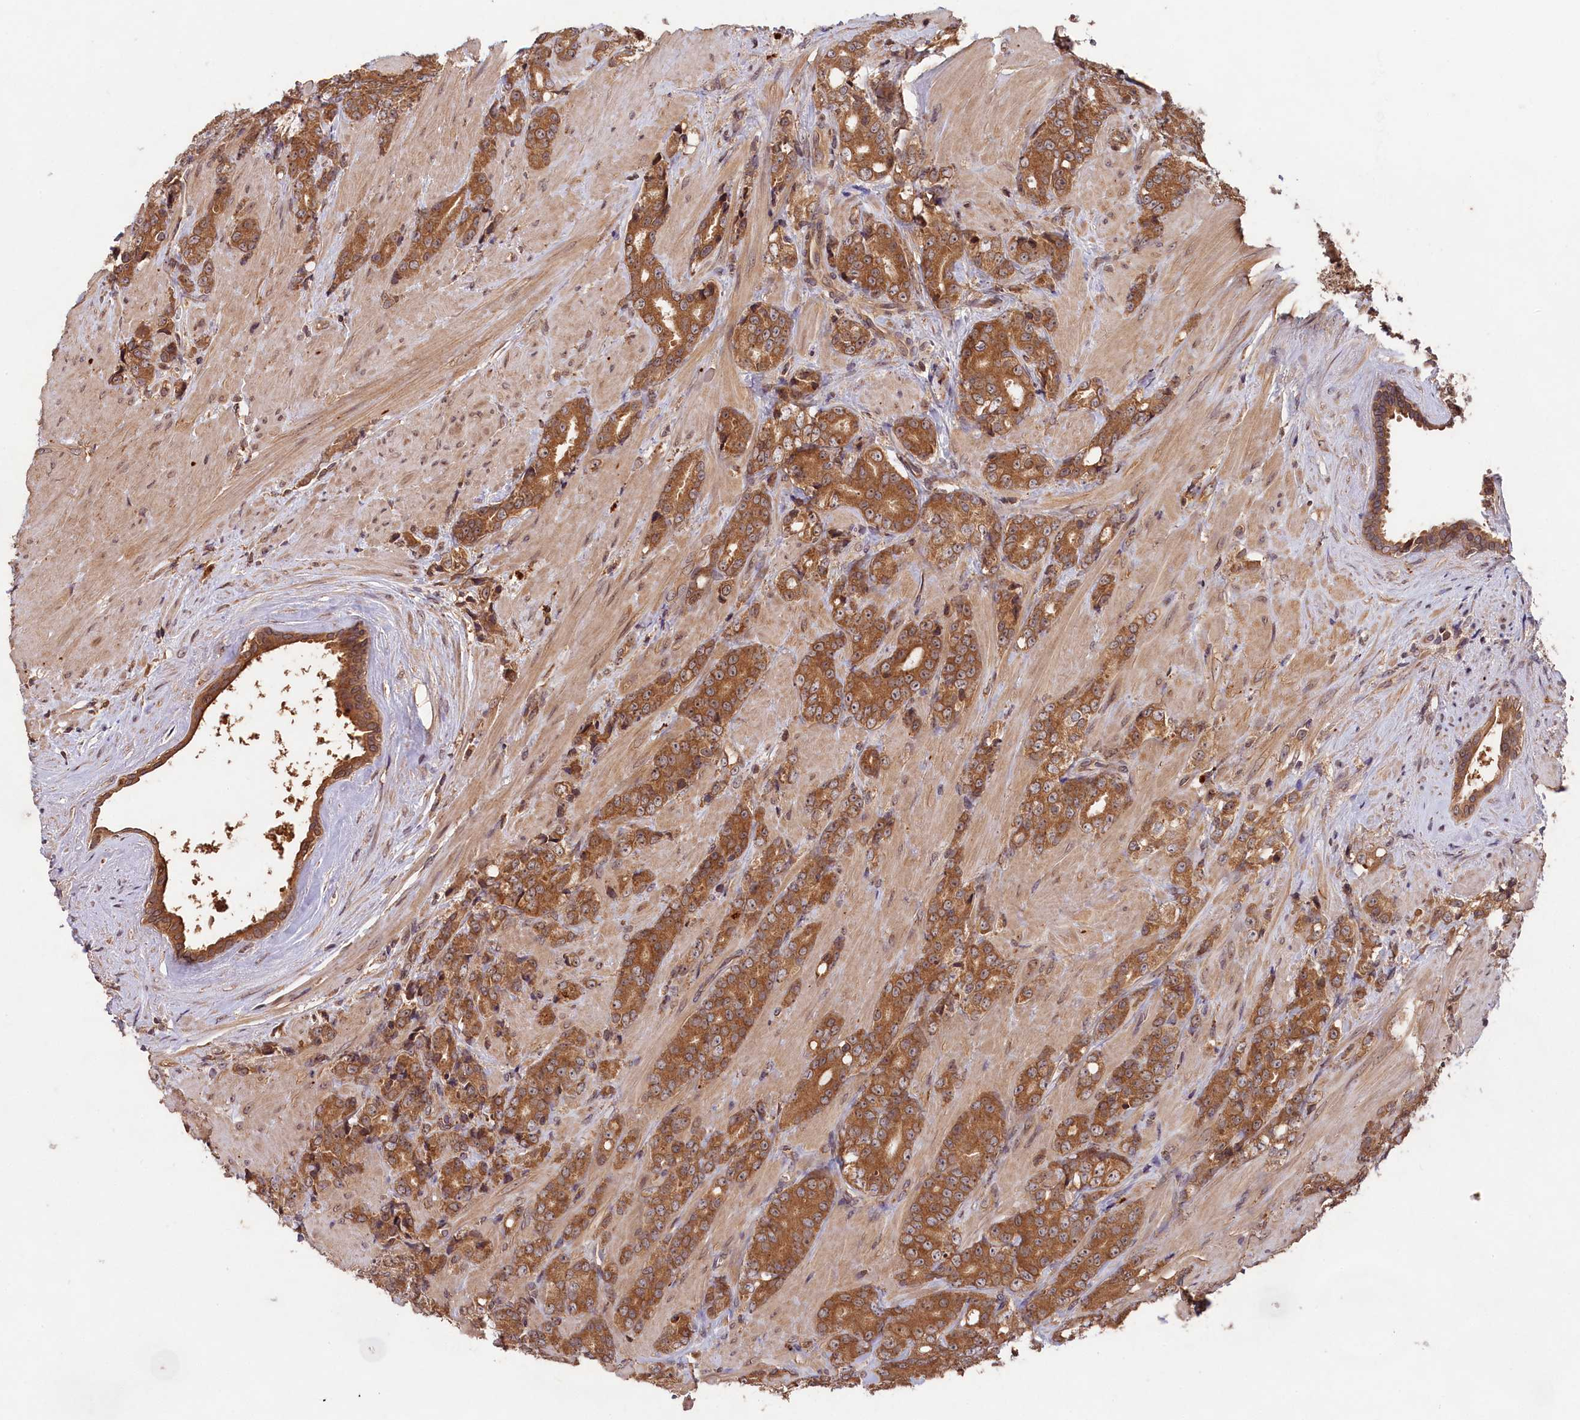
{"staining": {"intensity": "moderate", "quantity": ">75%", "location": "cytoplasmic/membranous"}, "tissue": "prostate cancer", "cell_type": "Tumor cells", "image_type": "cancer", "snomed": [{"axis": "morphology", "description": "Adenocarcinoma, High grade"}, {"axis": "topography", "description": "Prostate"}], "caption": "Prostate adenocarcinoma (high-grade) was stained to show a protein in brown. There is medium levels of moderate cytoplasmic/membranous staining in about >75% of tumor cells.", "gene": "CHAC1", "patient": {"sex": "male", "age": 62}}